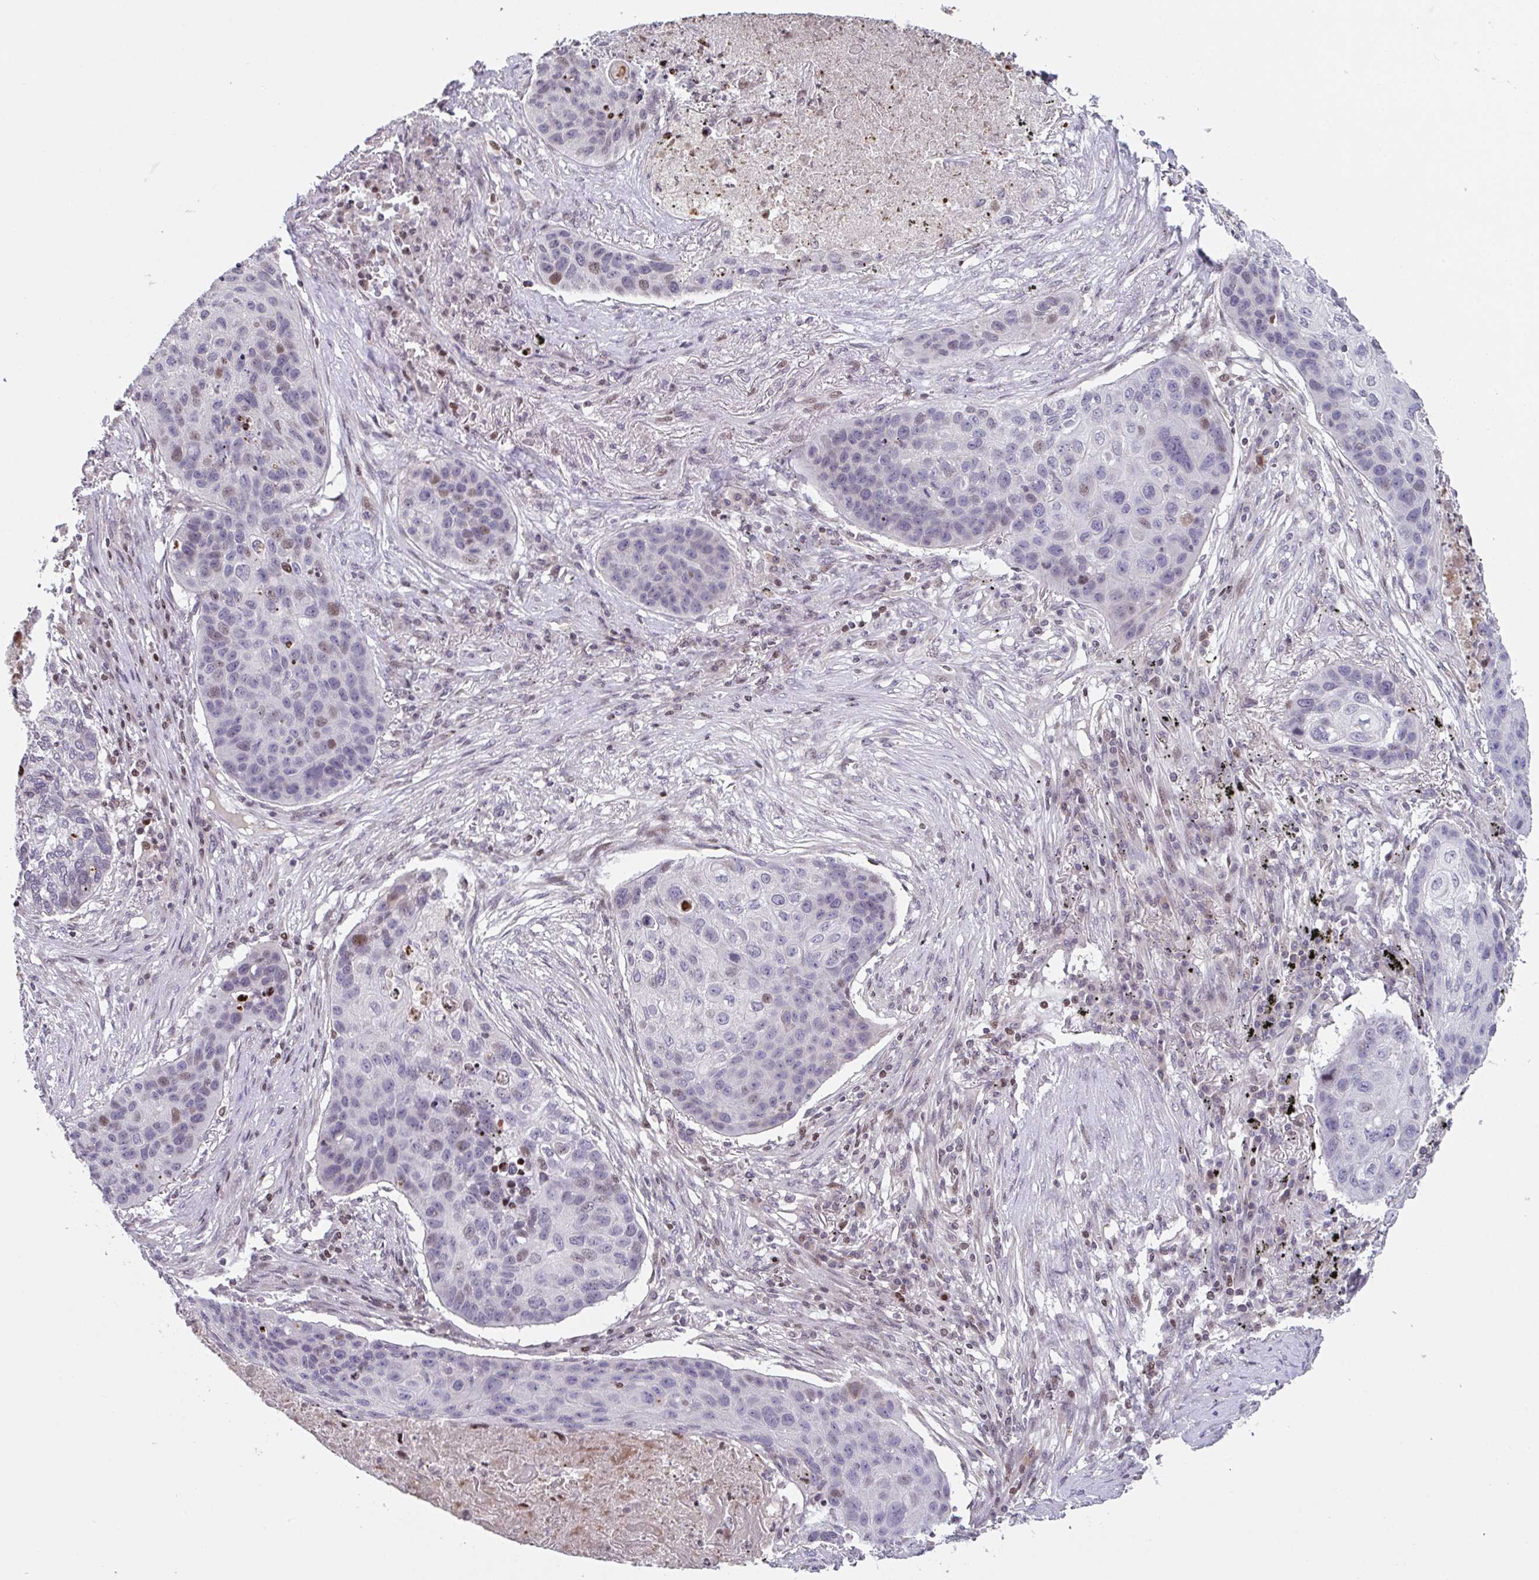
{"staining": {"intensity": "weak", "quantity": "<25%", "location": "nuclear"}, "tissue": "lung cancer", "cell_type": "Tumor cells", "image_type": "cancer", "snomed": [{"axis": "morphology", "description": "Squamous cell carcinoma, NOS"}, {"axis": "topography", "description": "Lung"}], "caption": "The immunohistochemistry photomicrograph has no significant staining in tumor cells of lung cancer tissue.", "gene": "PCDHB8", "patient": {"sex": "female", "age": 63}}